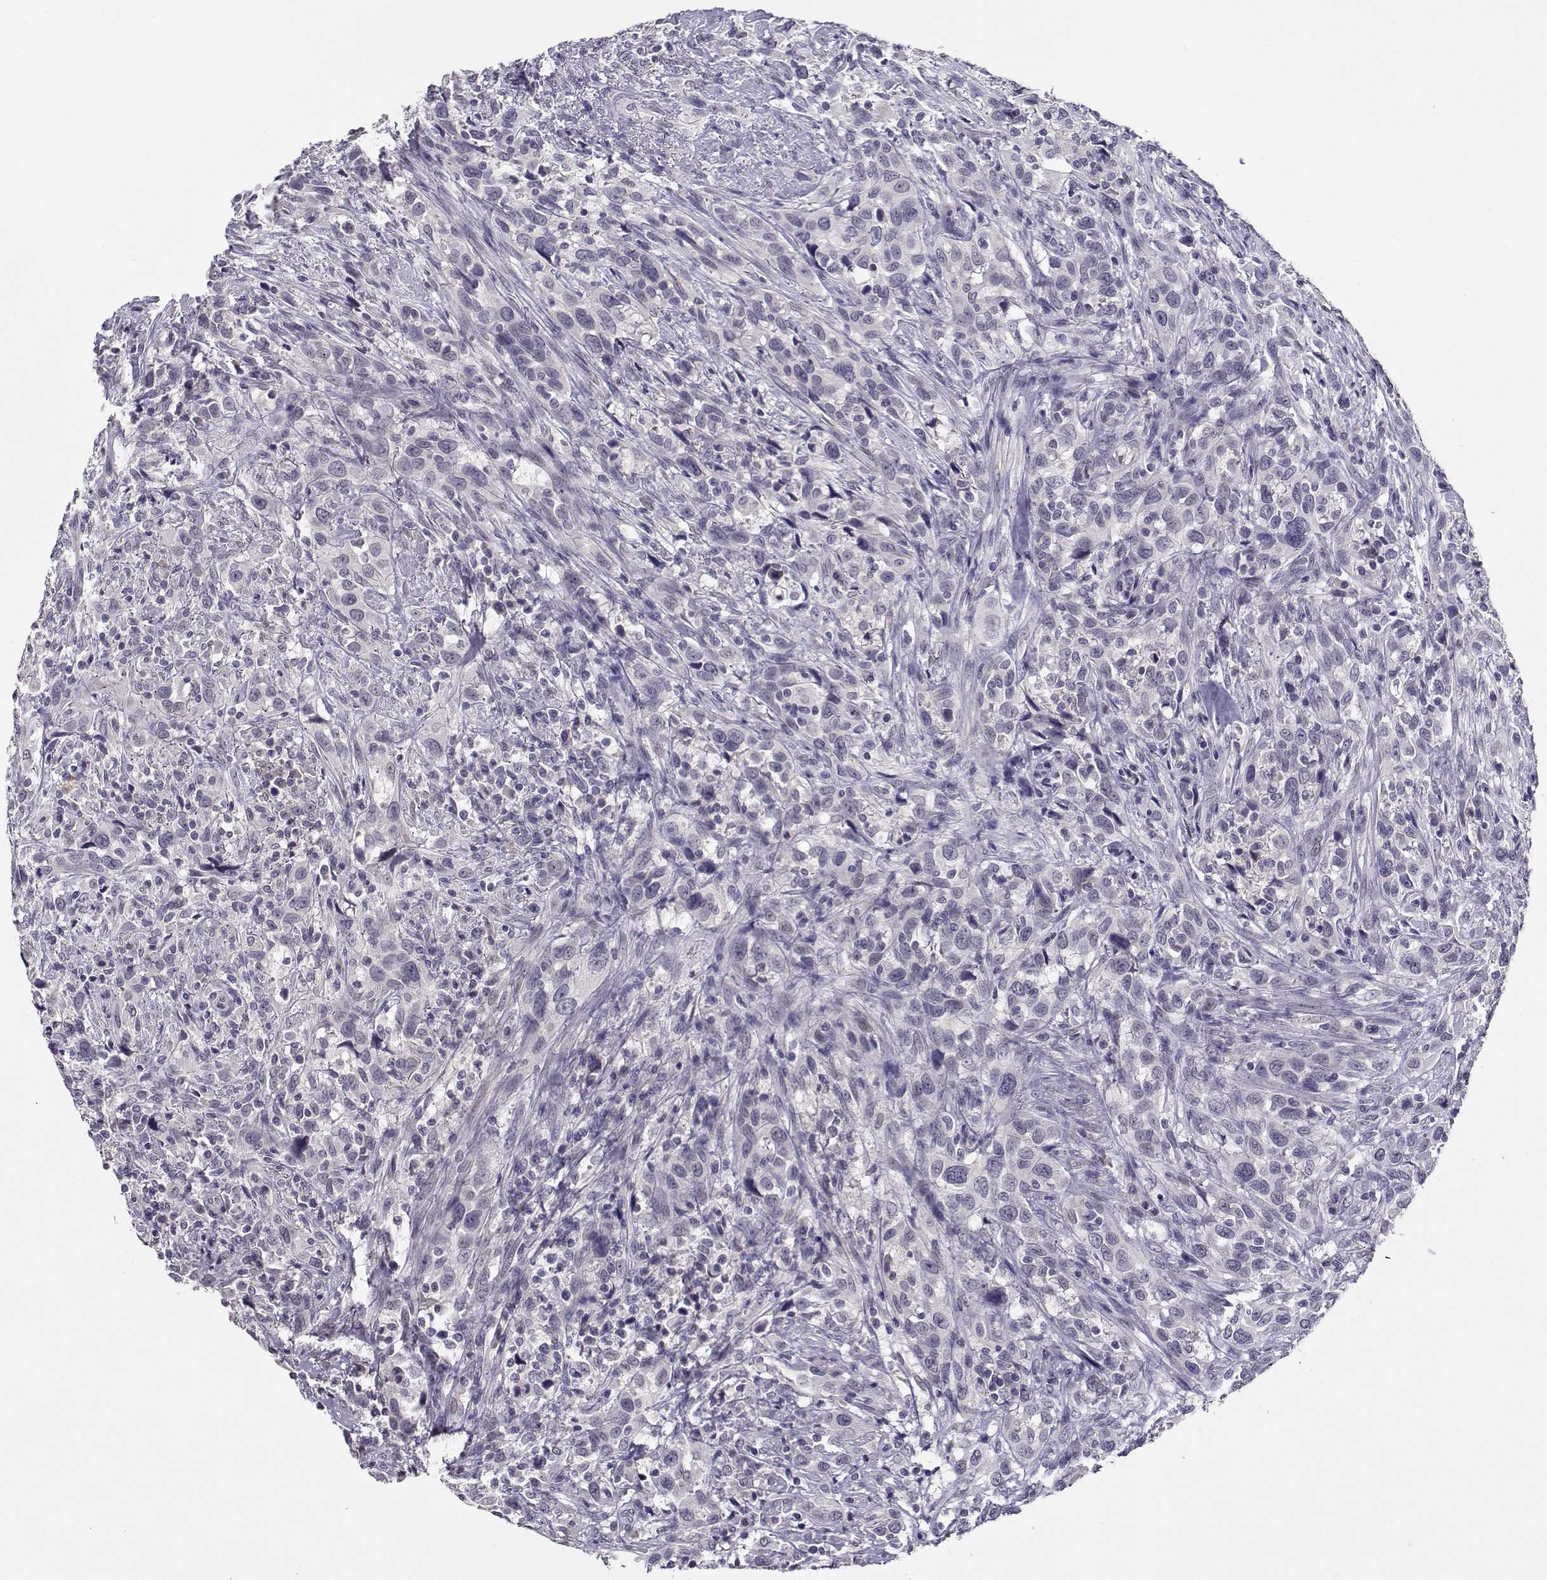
{"staining": {"intensity": "negative", "quantity": "none", "location": "none"}, "tissue": "urothelial cancer", "cell_type": "Tumor cells", "image_type": "cancer", "snomed": [{"axis": "morphology", "description": "Urothelial carcinoma, NOS"}, {"axis": "morphology", "description": "Urothelial carcinoma, High grade"}, {"axis": "topography", "description": "Urinary bladder"}], "caption": "The IHC micrograph has no significant expression in tumor cells of high-grade urothelial carcinoma tissue. The staining is performed using DAB brown chromogen with nuclei counter-stained in using hematoxylin.", "gene": "RHOXF2", "patient": {"sex": "female", "age": 64}}